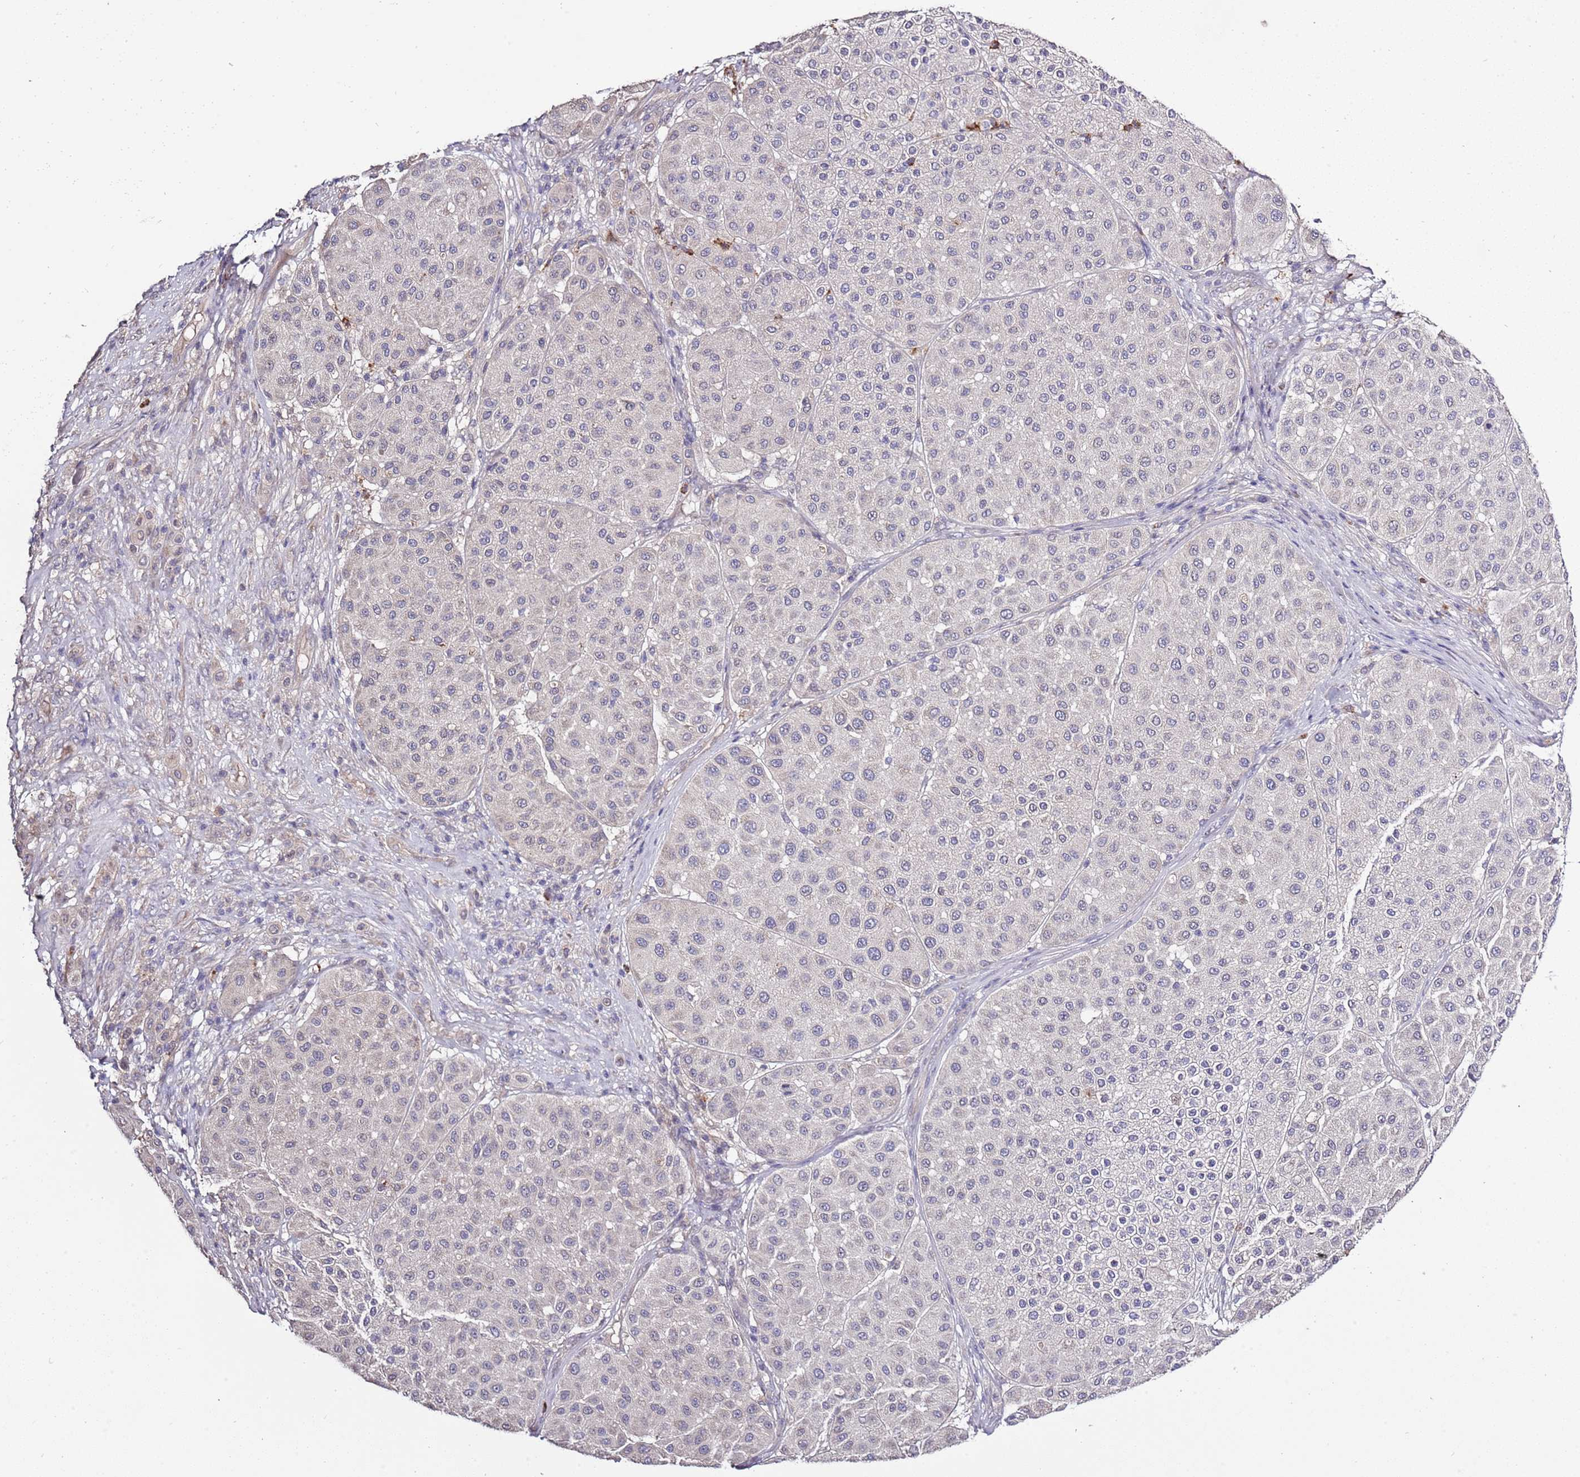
{"staining": {"intensity": "negative", "quantity": "none", "location": "none"}, "tissue": "melanoma", "cell_type": "Tumor cells", "image_type": "cancer", "snomed": [{"axis": "morphology", "description": "Malignant melanoma, Metastatic site"}, {"axis": "topography", "description": "Smooth muscle"}], "caption": "This is an immunohistochemistry photomicrograph of human melanoma. There is no staining in tumor cells.", "gene": "P2RY13", "patient": {"sex": "male", "age": 41}}